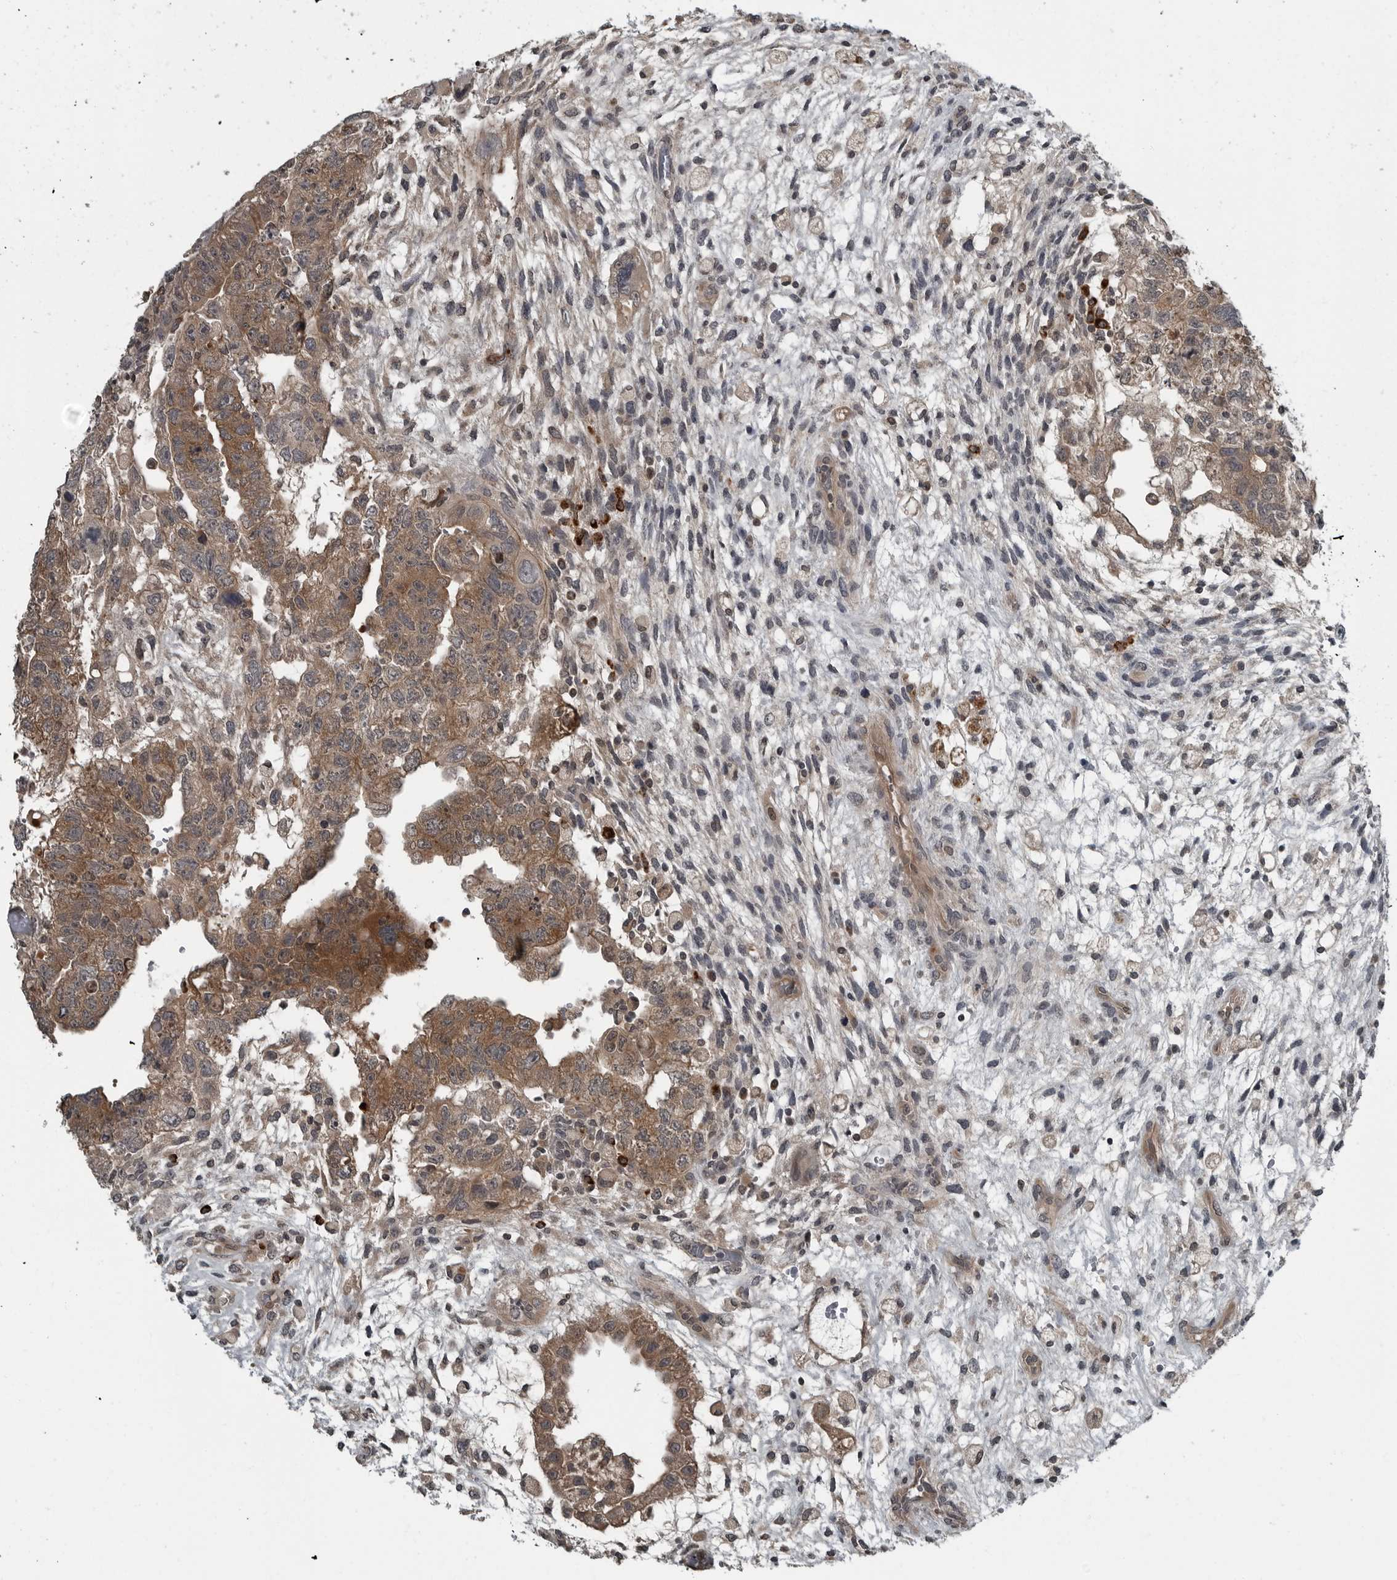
{"staining": {"intensity": "moderate", "quantity": ">75%", "location": "cytoplasmic/membranous"}, "tissue": "testis cancer", "cell_type": "Tumor cells", "image_type": "cancer", "snomed": [{"axis": "morphology", "description": "Carcinoma, Embryonal, NOS"}, {"axis": "topography", "description": "Testis"}], "caption": "Tumor cells exhibit medium levels of moderate cytoplasmic/membranous expression in about >75% of cells in embryonal carcinoma (testis).", "gene": "GAK", "patient": {"sex": "male", "age": 36}}